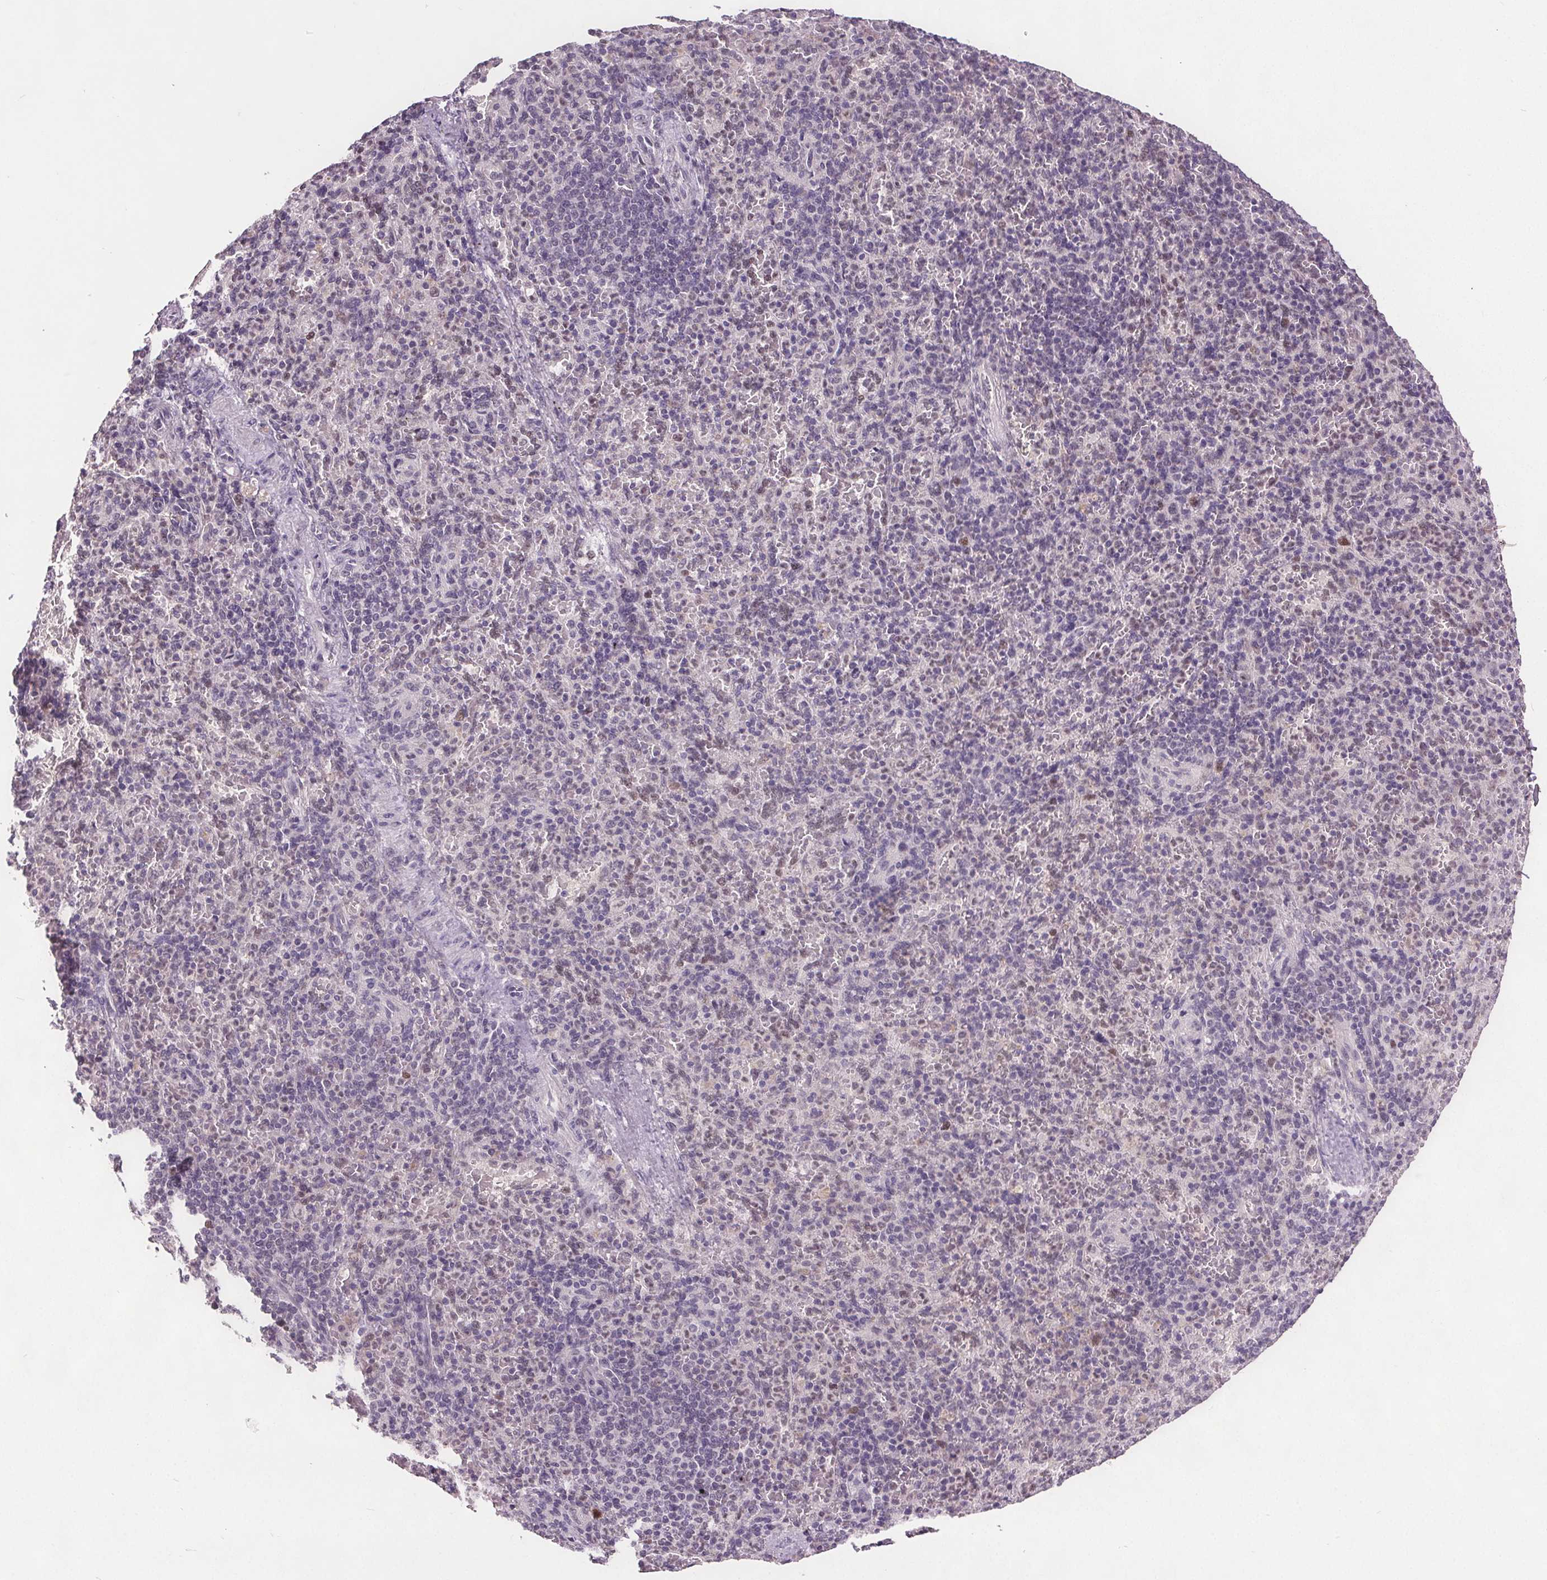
{"staining": {"intensity": "negative", "quantity": "none", "location": "none"}, "tissue": "spleen", "cell_type": "Cells in red pulp", "image_type": "normal", "snomed": [{"axis": "morphology", "description": "Normal tissue, NOS"}, {"axis": "topography", "description": "Spleen"}], "caption": "DAB (3,3'-diaminobenzidine) immunohistochemical staining of benign human spleen exhibits no significant expression in cells in red pulp.", "gene": "CENPF", "patient": {"sex": "female", "age": 74}}